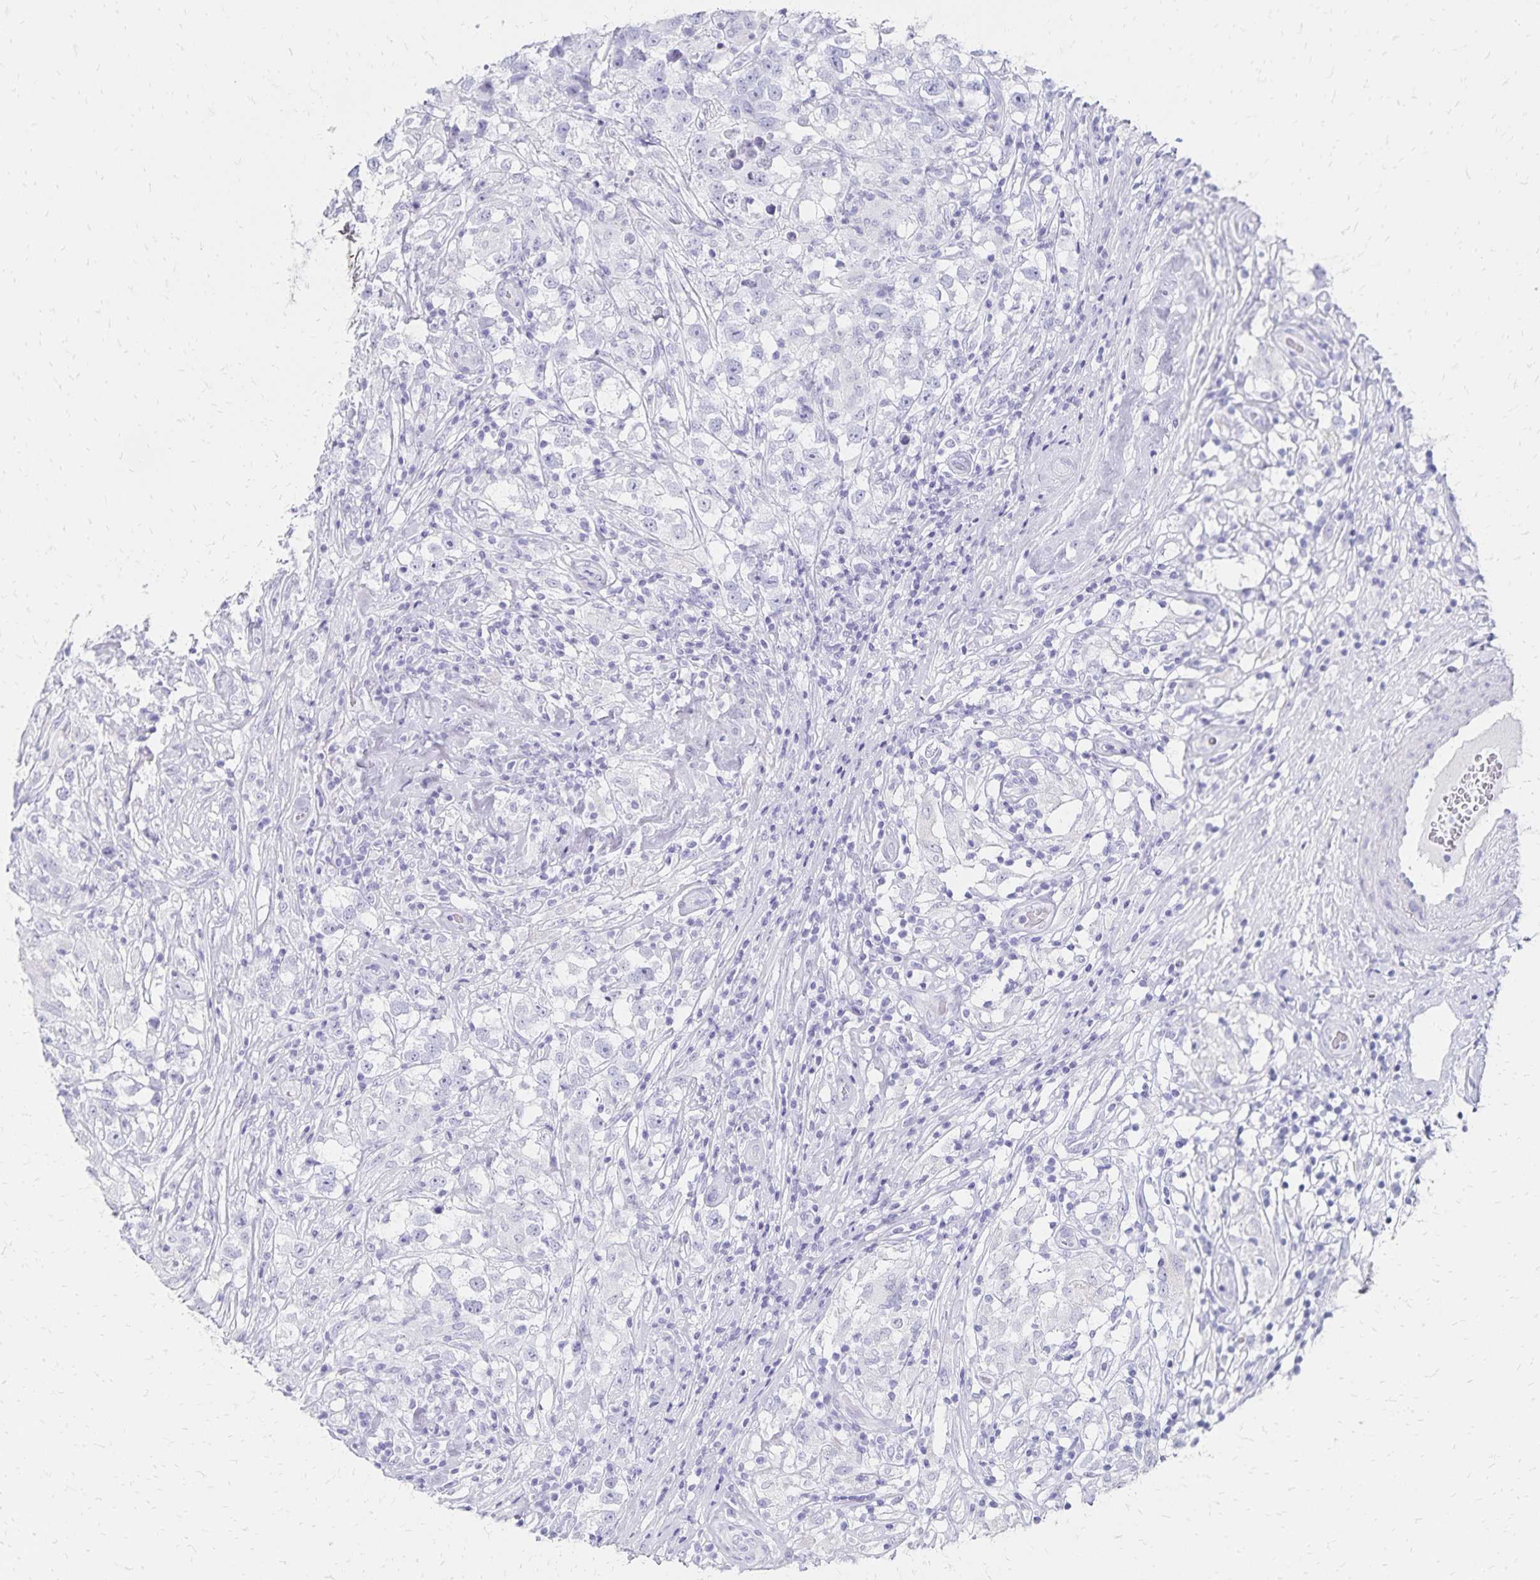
{"staining": {"intensity": "negative", "quantity": "none", "location": "none"}, "tissue": "testis cancer", "cell_type": "Tumor cells", "image_type": "cancer", "snomed": [{"axis": "morphology", "description": "Seminoma, NOS"}, {"axis": "topography", "description": "Testis"}], "caption": "Immunohistochemistry image of human testis cancer stained for a protein (brown), which exhibits no staining in tumor cells. (Immunohistochemistry (ihc), brightfield microscopy, high magnification).", "gene": "GIP", "patient": {"sex": "male", "age": 46}}